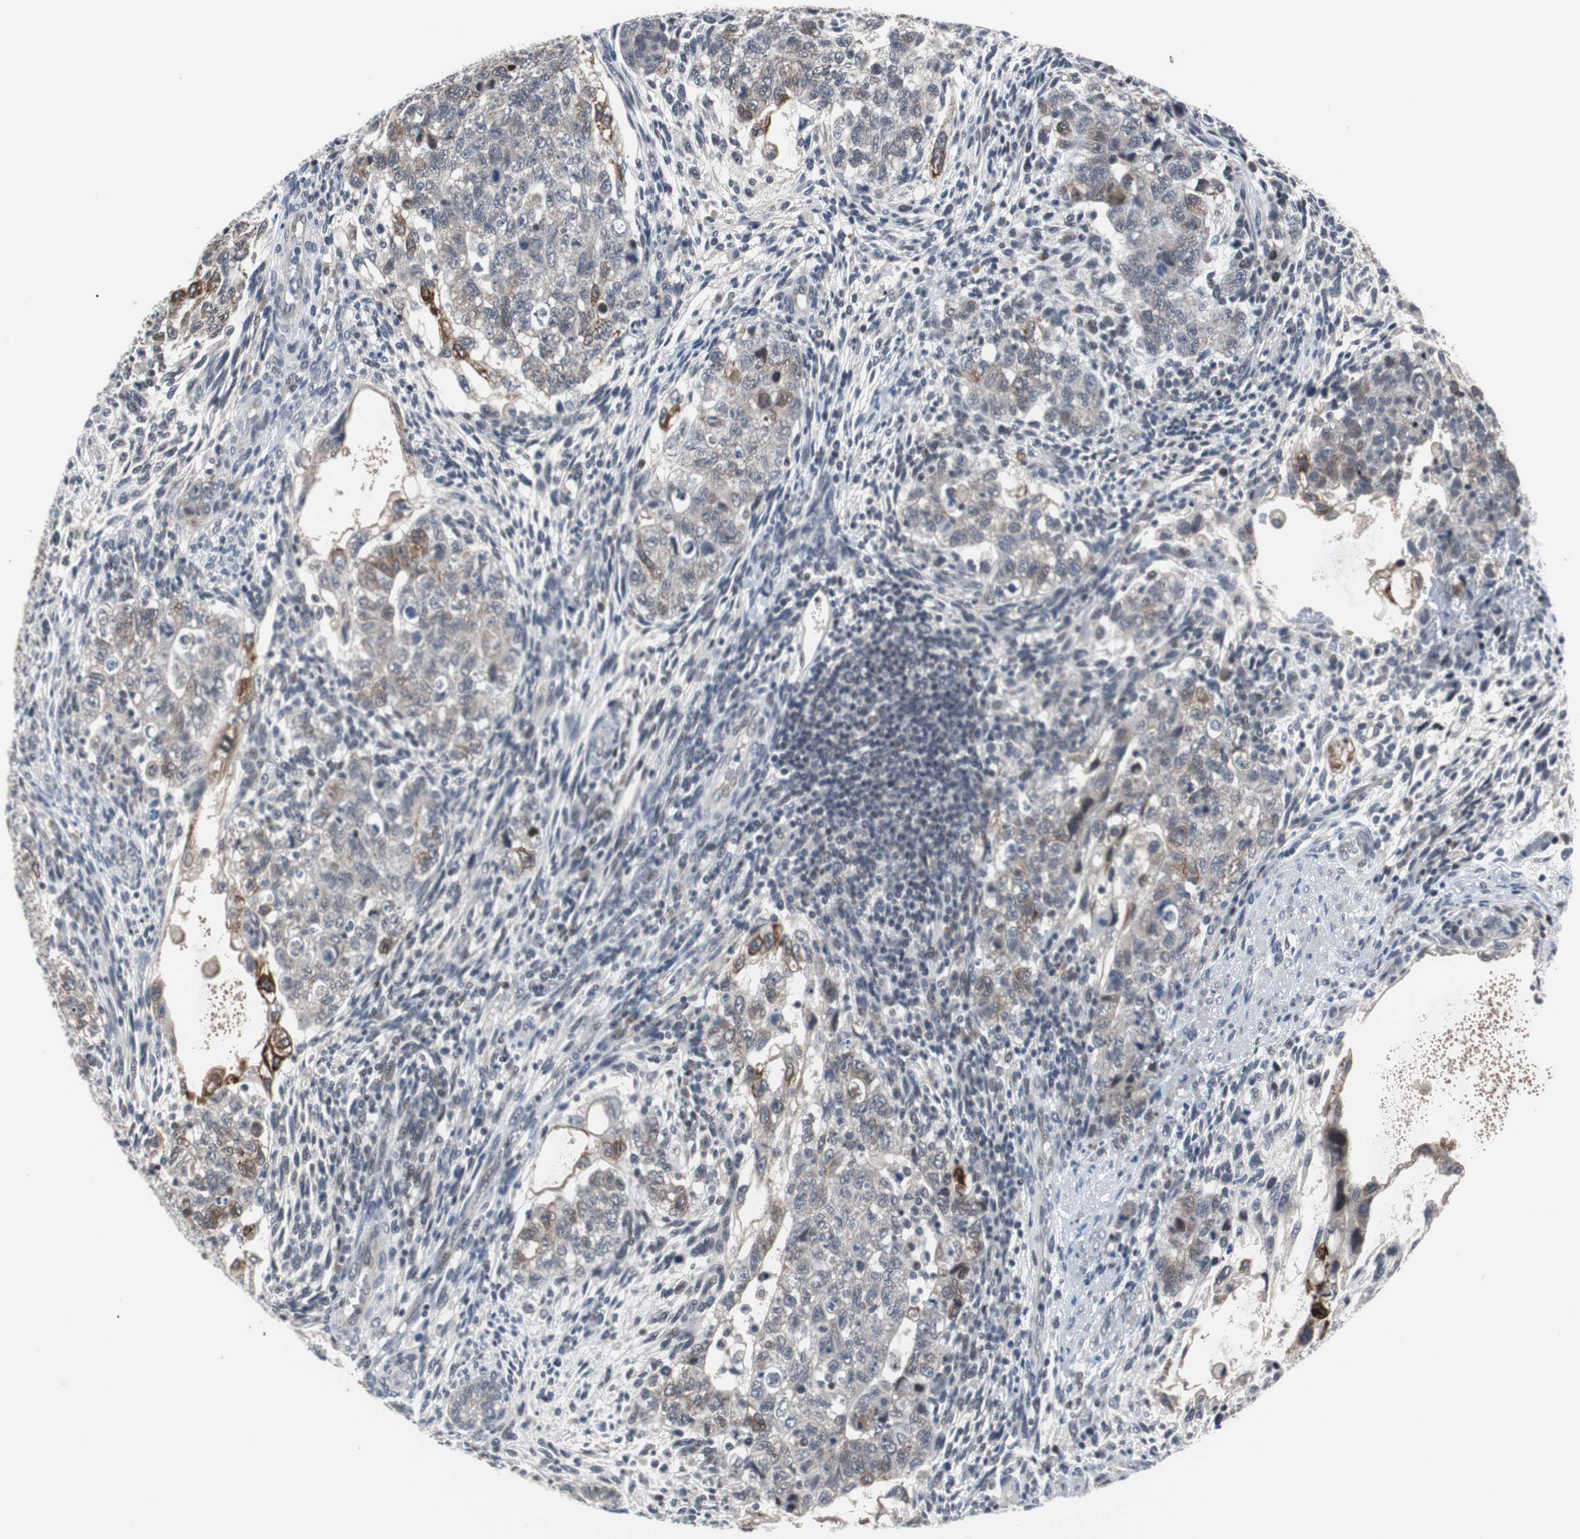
{"staining": {"intensity": "moderate", "quantity": "<25%", "location": "cytoplasmic/membranous"}, "tissue": "testis cancer", "cell_type": "Tumor cells", "image_type": "cancer", "snomed": [{"axis": "morphology", "description": "Normal tissue, NOS"}, {"axis": "morphology", "description": "Carcinoma, Embryonal, NOS"}, {"axis": "topography", "description": "Testis"}], "caption": "An image showing moderate cytoplasmic/membranous staining in approximately <25% of tumor cells in embryonal carcinoma (testis), as visualized by brown immunohistochemical staining.", "gene": "TP63", "patient": {"sex": "male", "age": 36}}